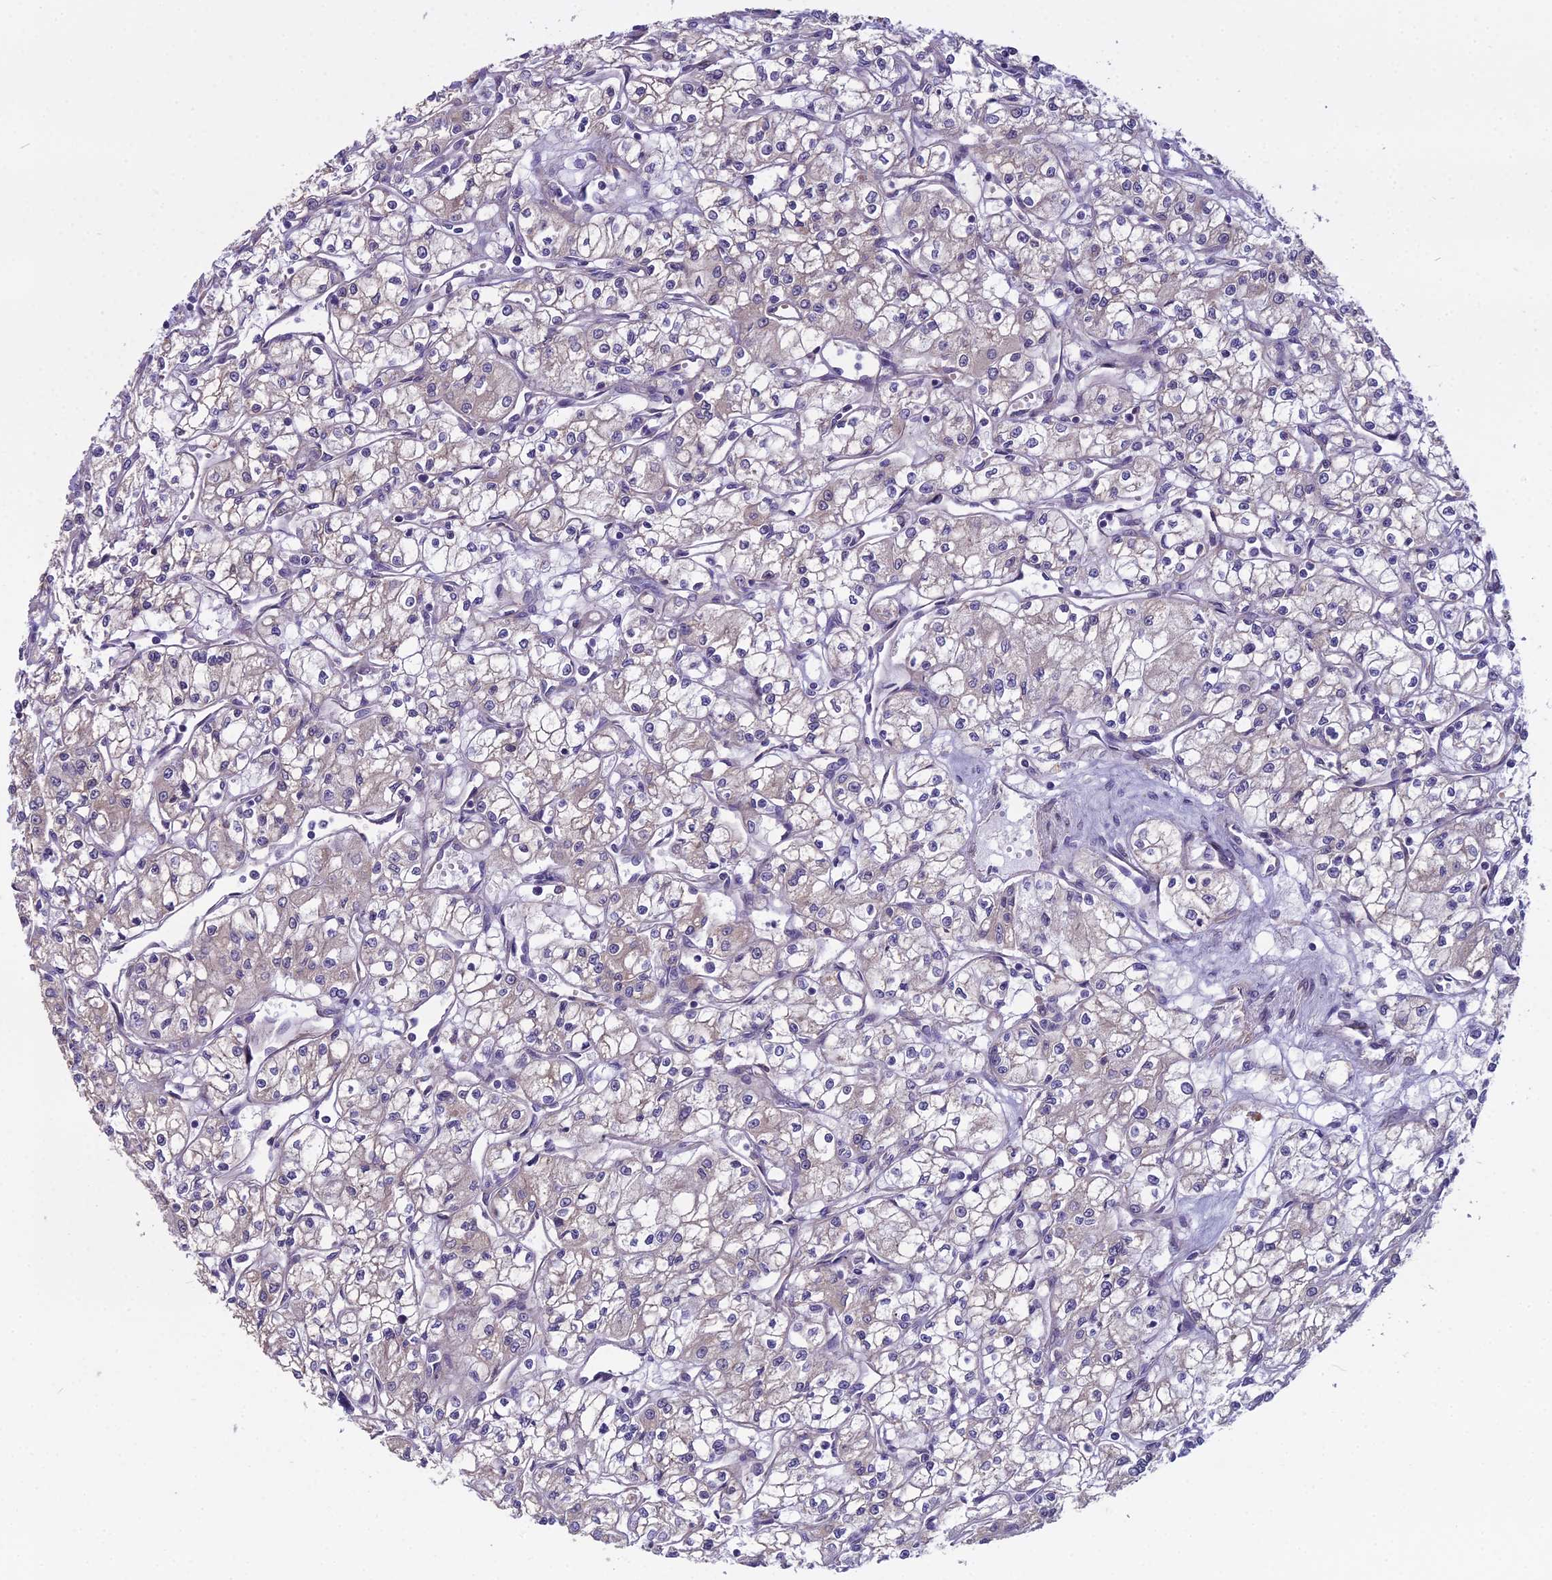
{"staining": {"intensity": "negative", "quantity": "none", "location": "none"}, "tissue": "renal cancer", "cell_type": "Tumor cells", "image_type": "cancer", "snomed": [{"axis": "morphology", "description": "Adenocarcinoma, NOS"}, {"axis": "topography", "description": "Kidney"}], "caption": "Immunohistochemistry of renal cancer (adenocarcinoma) displays no staining in tumor cells.", "gene": "DUS2", "patient": {"sex": "male", "age": 59}}